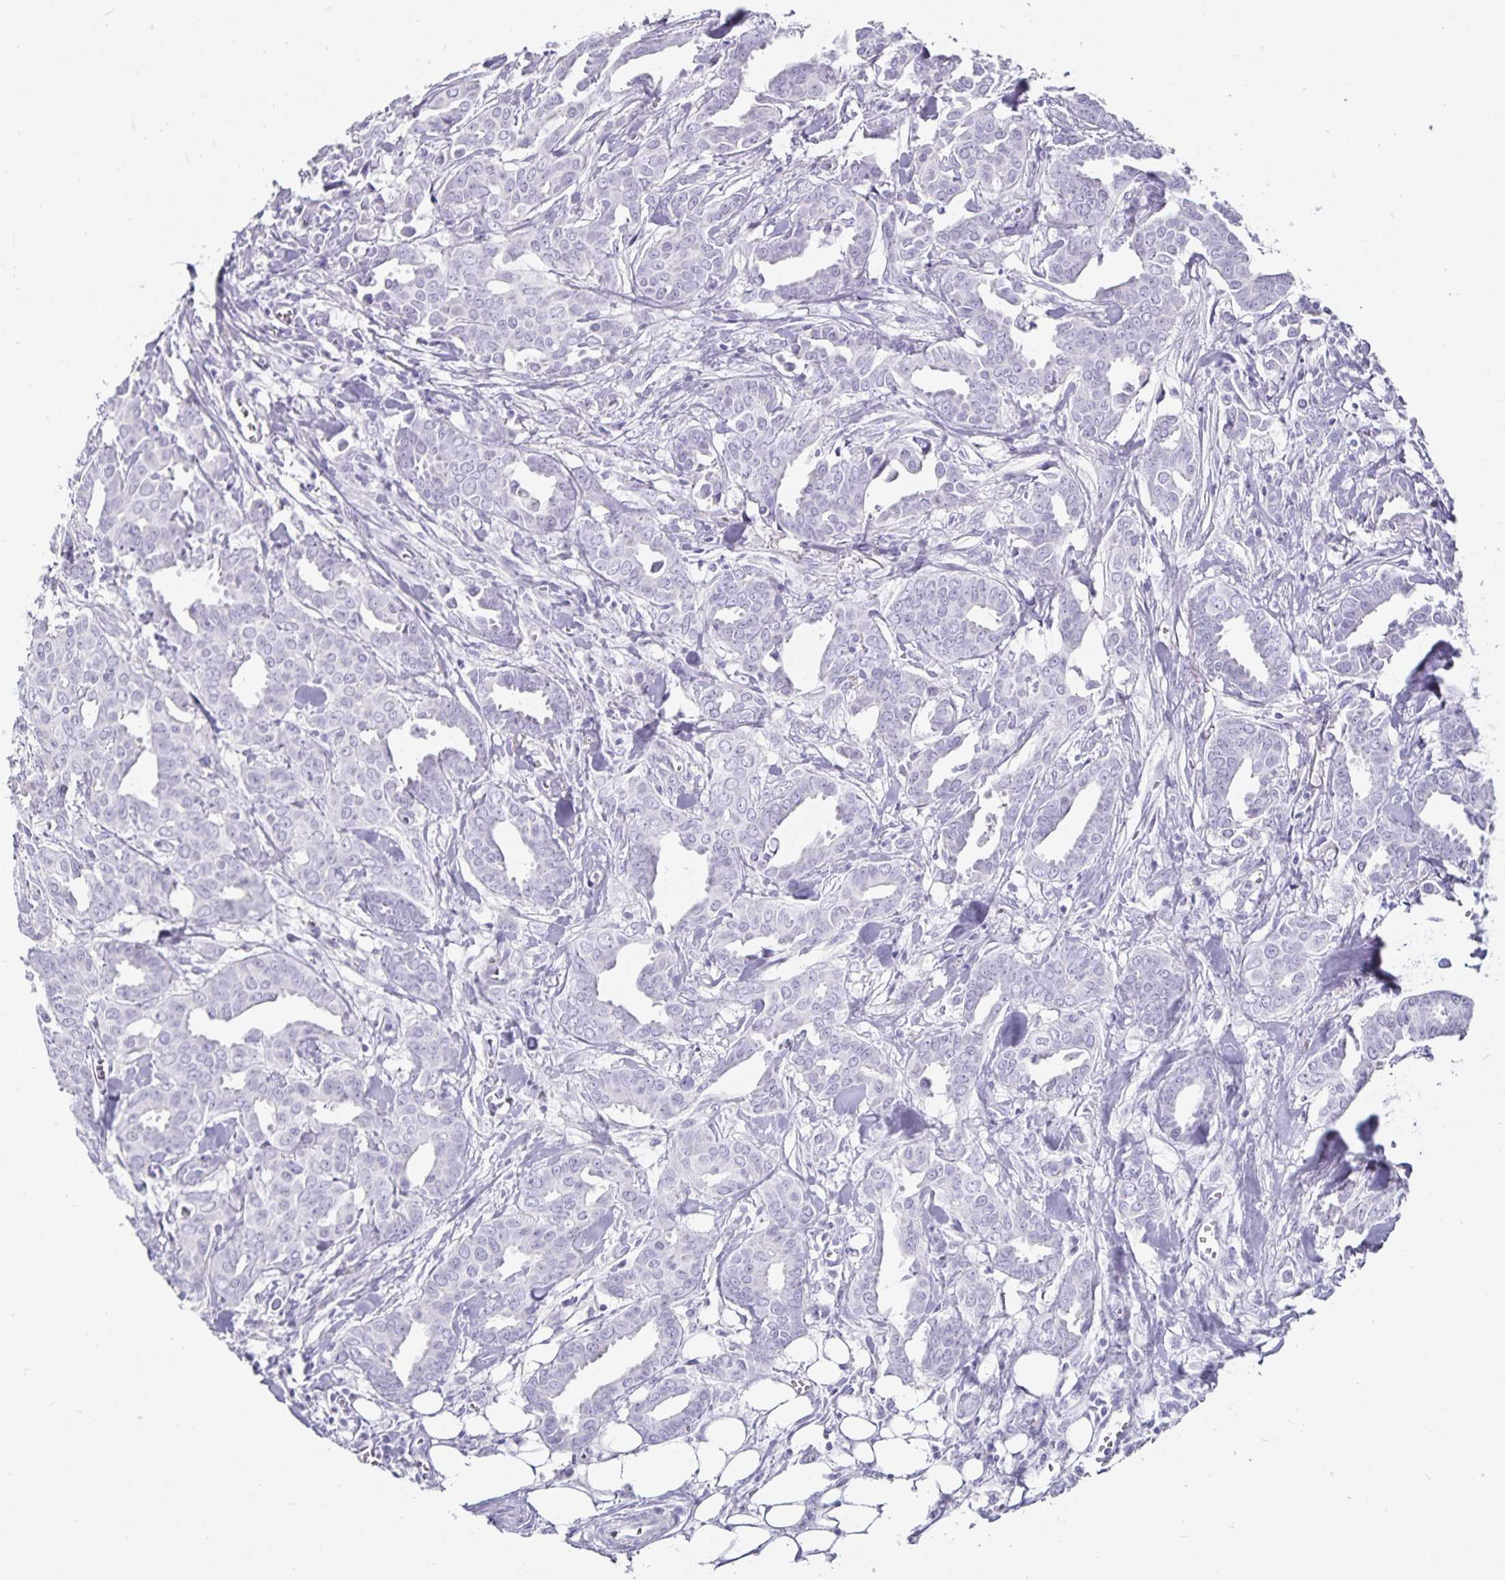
{"staining": {"intensity": "negative", "quantity": "none", "location": "none"}, "tissue": "breast cancer", "cell_type": "Tumor cells", "image_type": "cancer", "snomed": [{"axis": "morphology", "description": "Duct carcinoma"}, {"axis": "topography", "description": "Breast"}], "caption": "Tumor cells are negative for brown protein staining in breast intraductal carcinoma.", "gene": "DEFA6", "patient": {"sex": "female", "age": 45}}